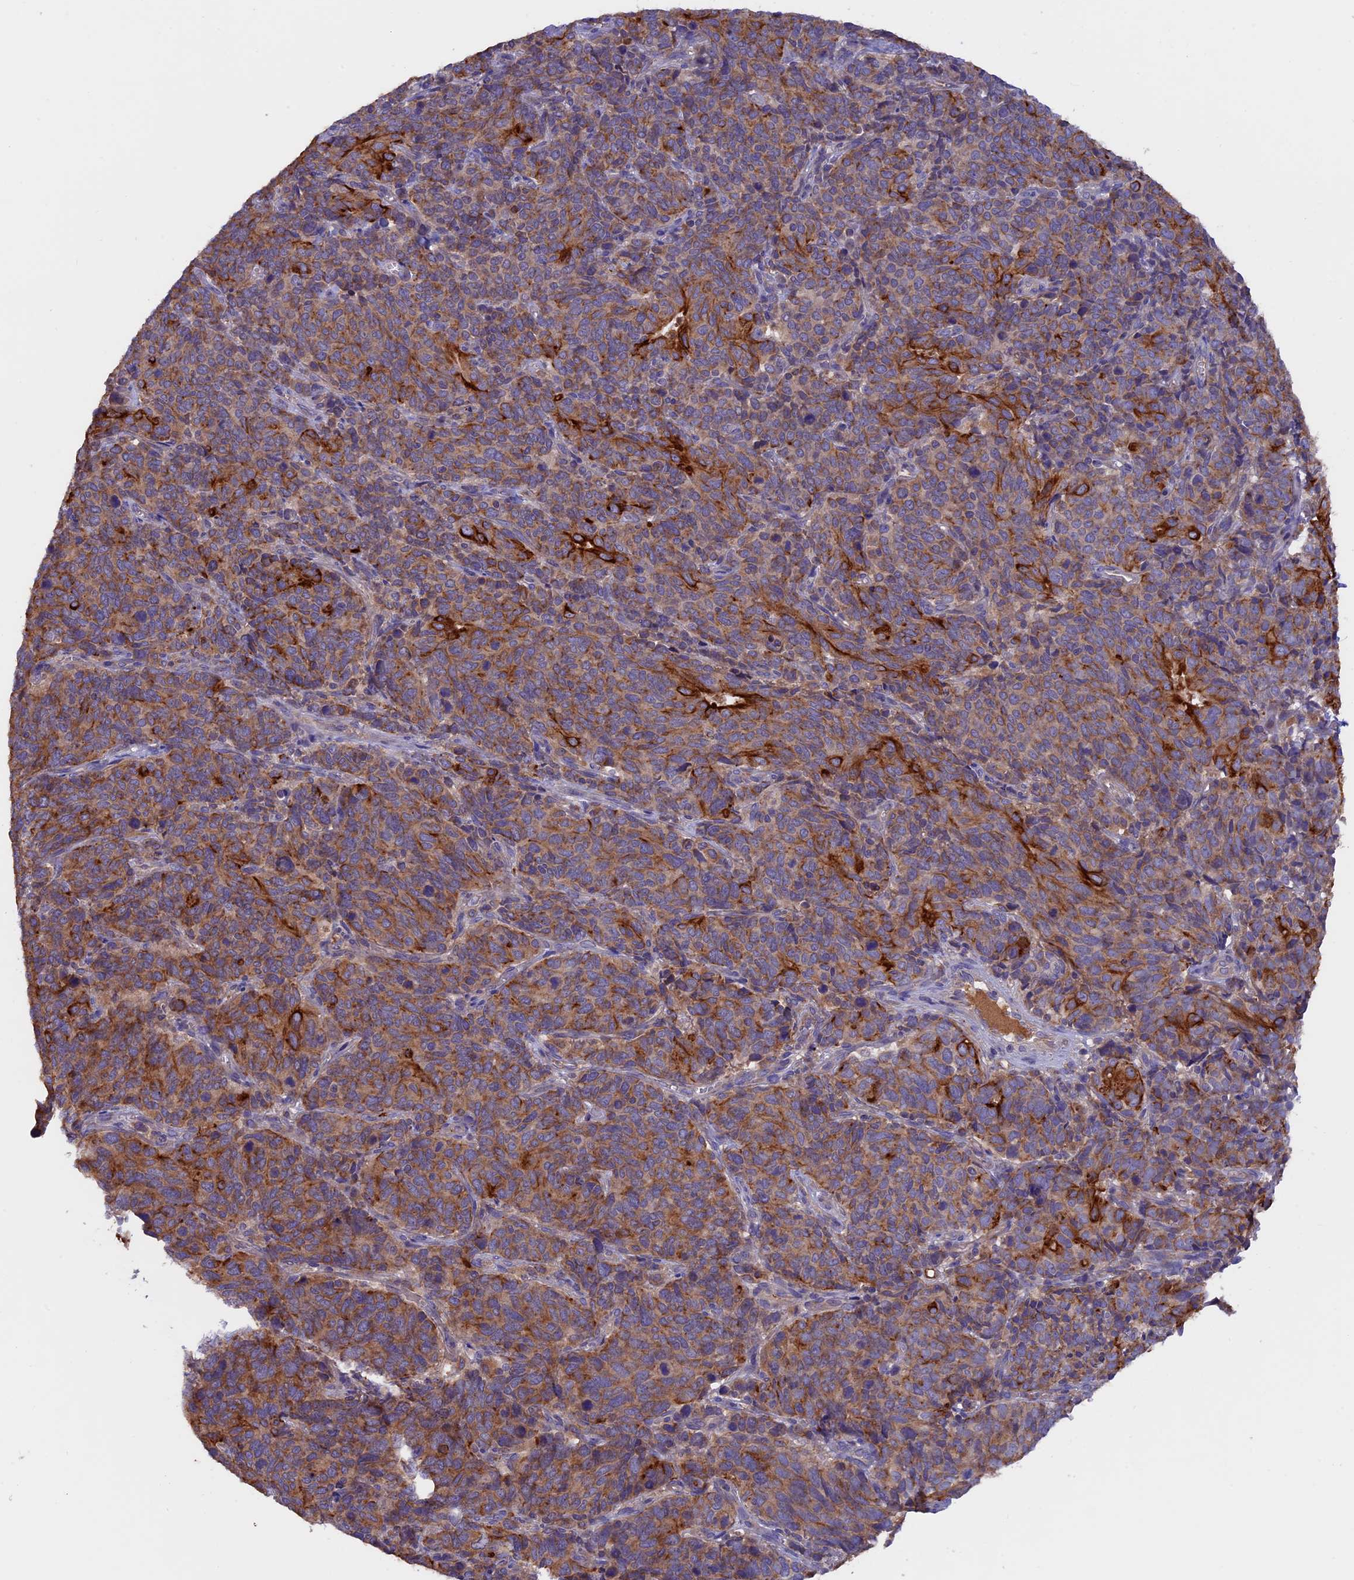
{"staining": {"intensity": "strong", "quantity": "25%-75%", "location": "cytoplasmic/membranous"}, "tissue": "cervical cancer", "cell_type": "Tumor cells", "image_type": "cancer", "snomed": [{"axis": "morphology", "description": "Squamous cell carcinoma, NOS"}, {"axis": "topography", "description": "Cervix"}], "caption": "Tumor cells reveal strong cytoplasmic/membranous staining in approximately 25%-75% of cells in squamous cell carcinoma (cervical).", "gene": "PTPN9", "patient": {"sex": "female", "age": 60}}